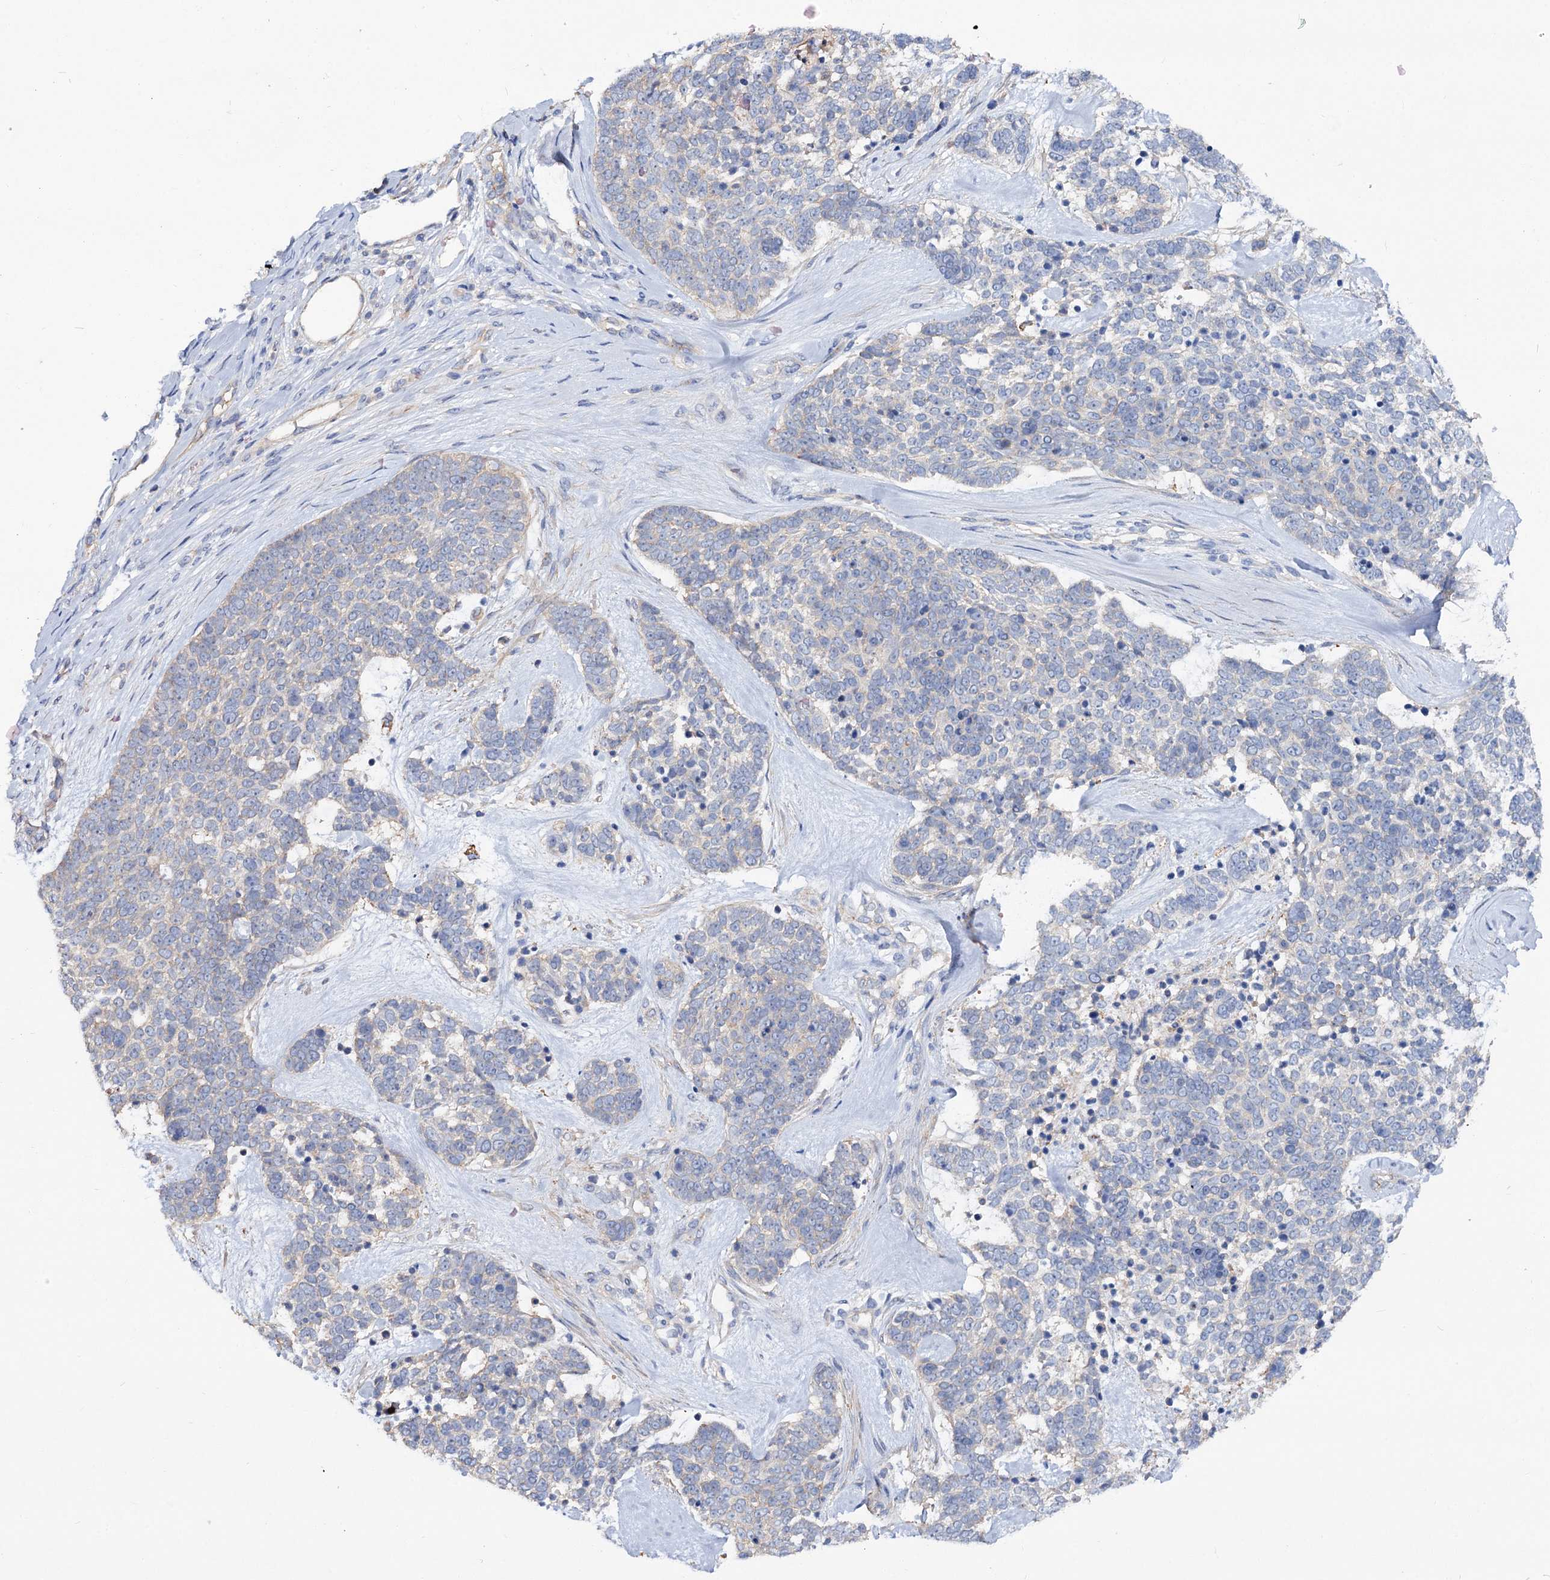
{"staining": {"intensity": "negative", "quantity": "none", "location": "none"}, "tissue": "skin cancer", "cell_type": "Tumor cells", "image_type": "cancer", "snomed": [{"axis": "morphology", "description": "Basal cell carcinoma"}, {"axis": "topography", "description": "Skin"}], "caption": "High magnification brightfield microscopy of skin cancer stained with DAB (3,3'-diaminobenzidine) (brown) and counterstained with hematoxylin (blue): tumor cells show no significant expression. (DAB IHC with hematoxylin counter stain).", "gene": "NUDCD2", "patient": {"sex": "female", "age": 81}}